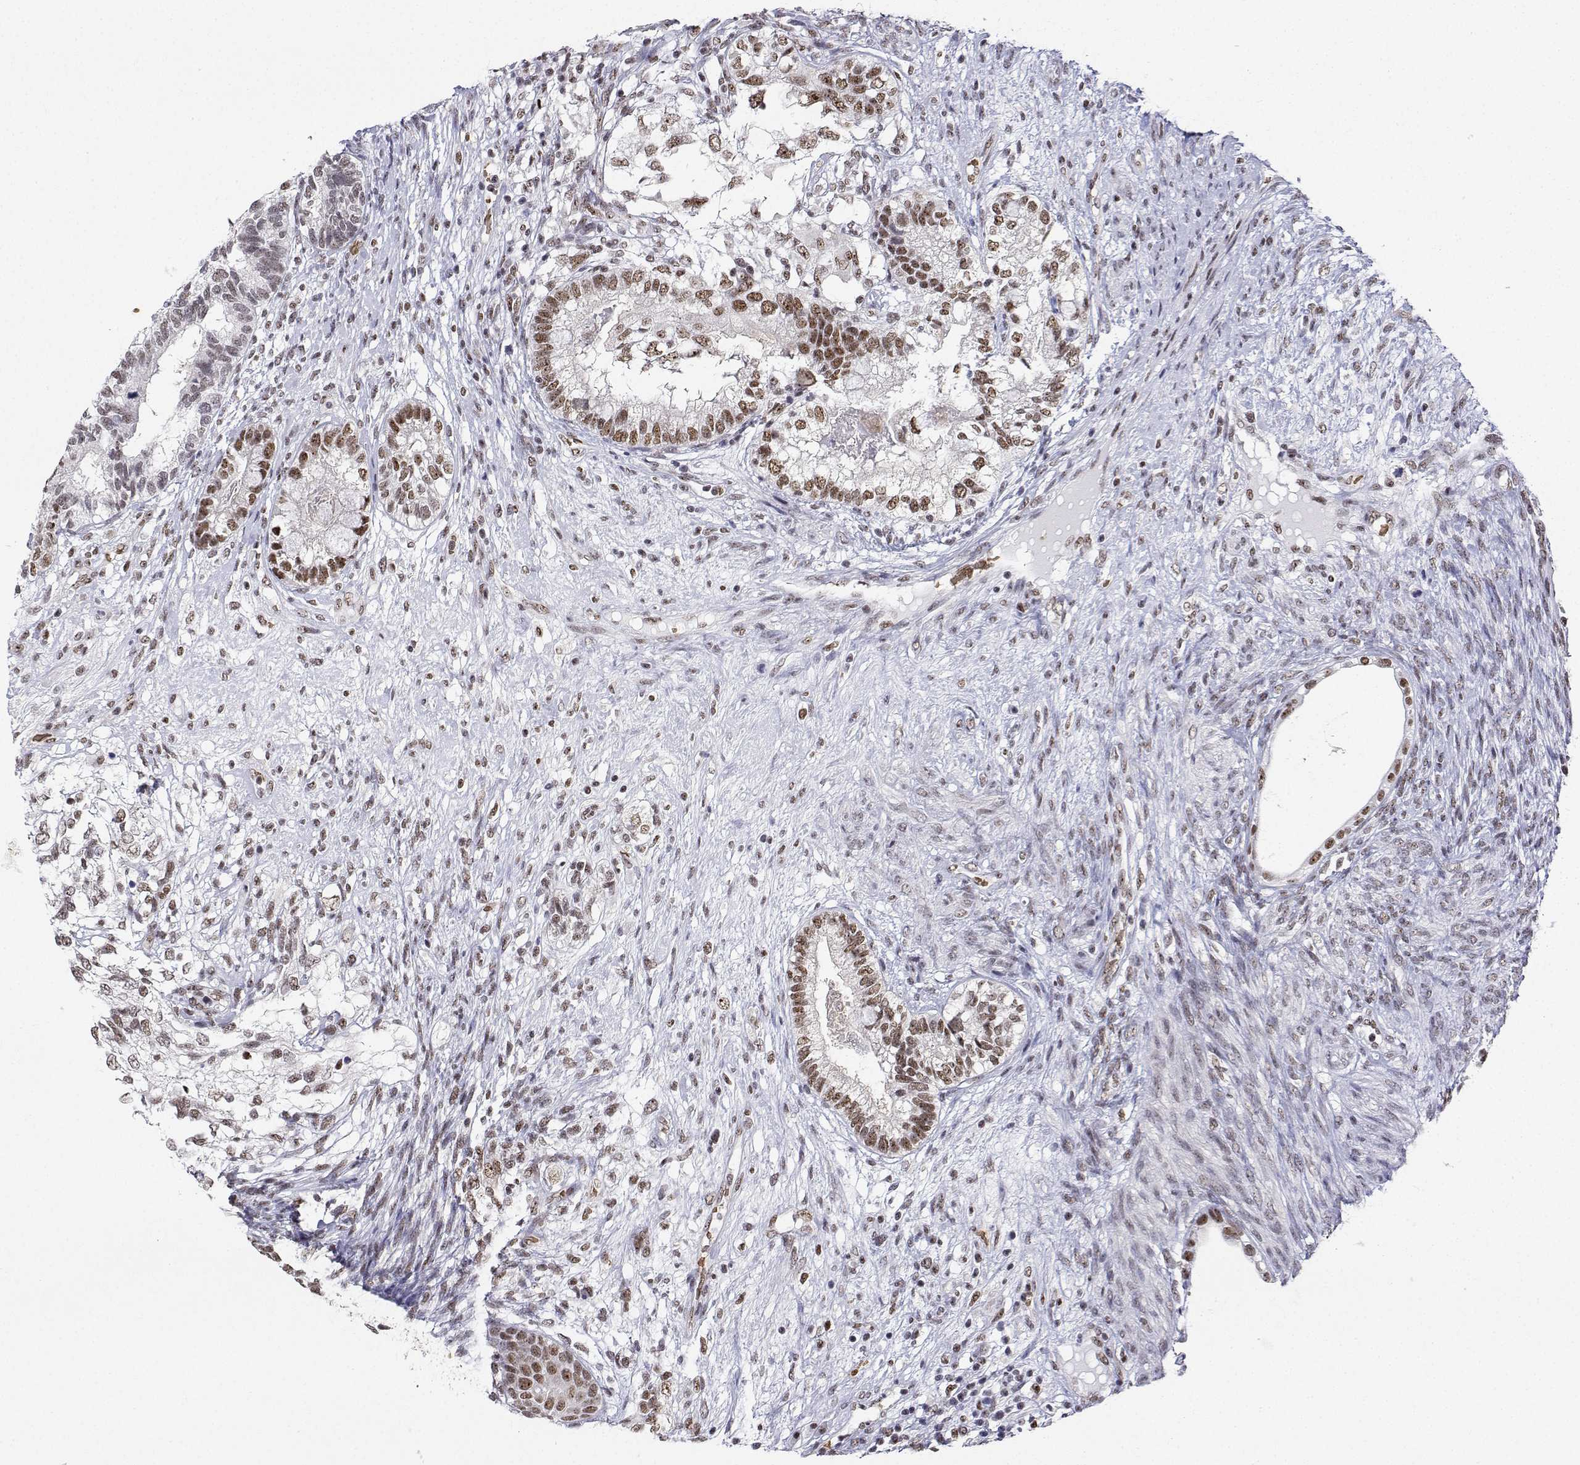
{"staining": {"intensity": "moderate", "quantity": ">75%", "location": "nuclear"}, "tissue": "testis cancer", "cell_type": "Tumor cells", "image_type": "cancer", "snomed": [{"axis": "morphology", "description": "Seminoma, NOS"}, {"axis": "morphology", "description": "Carcinoma, Embryonal, NOS"}, {"axis": "topography", "description": "Testis"}], "caption": "This is a micrograph of immunohistochemistry (IHC) staining of seminoma (testis), which shows moderate positivity in the nuclear of tumor cells.", "gene": "ADAR", "patient": {"sex": "male", "age": 41}}